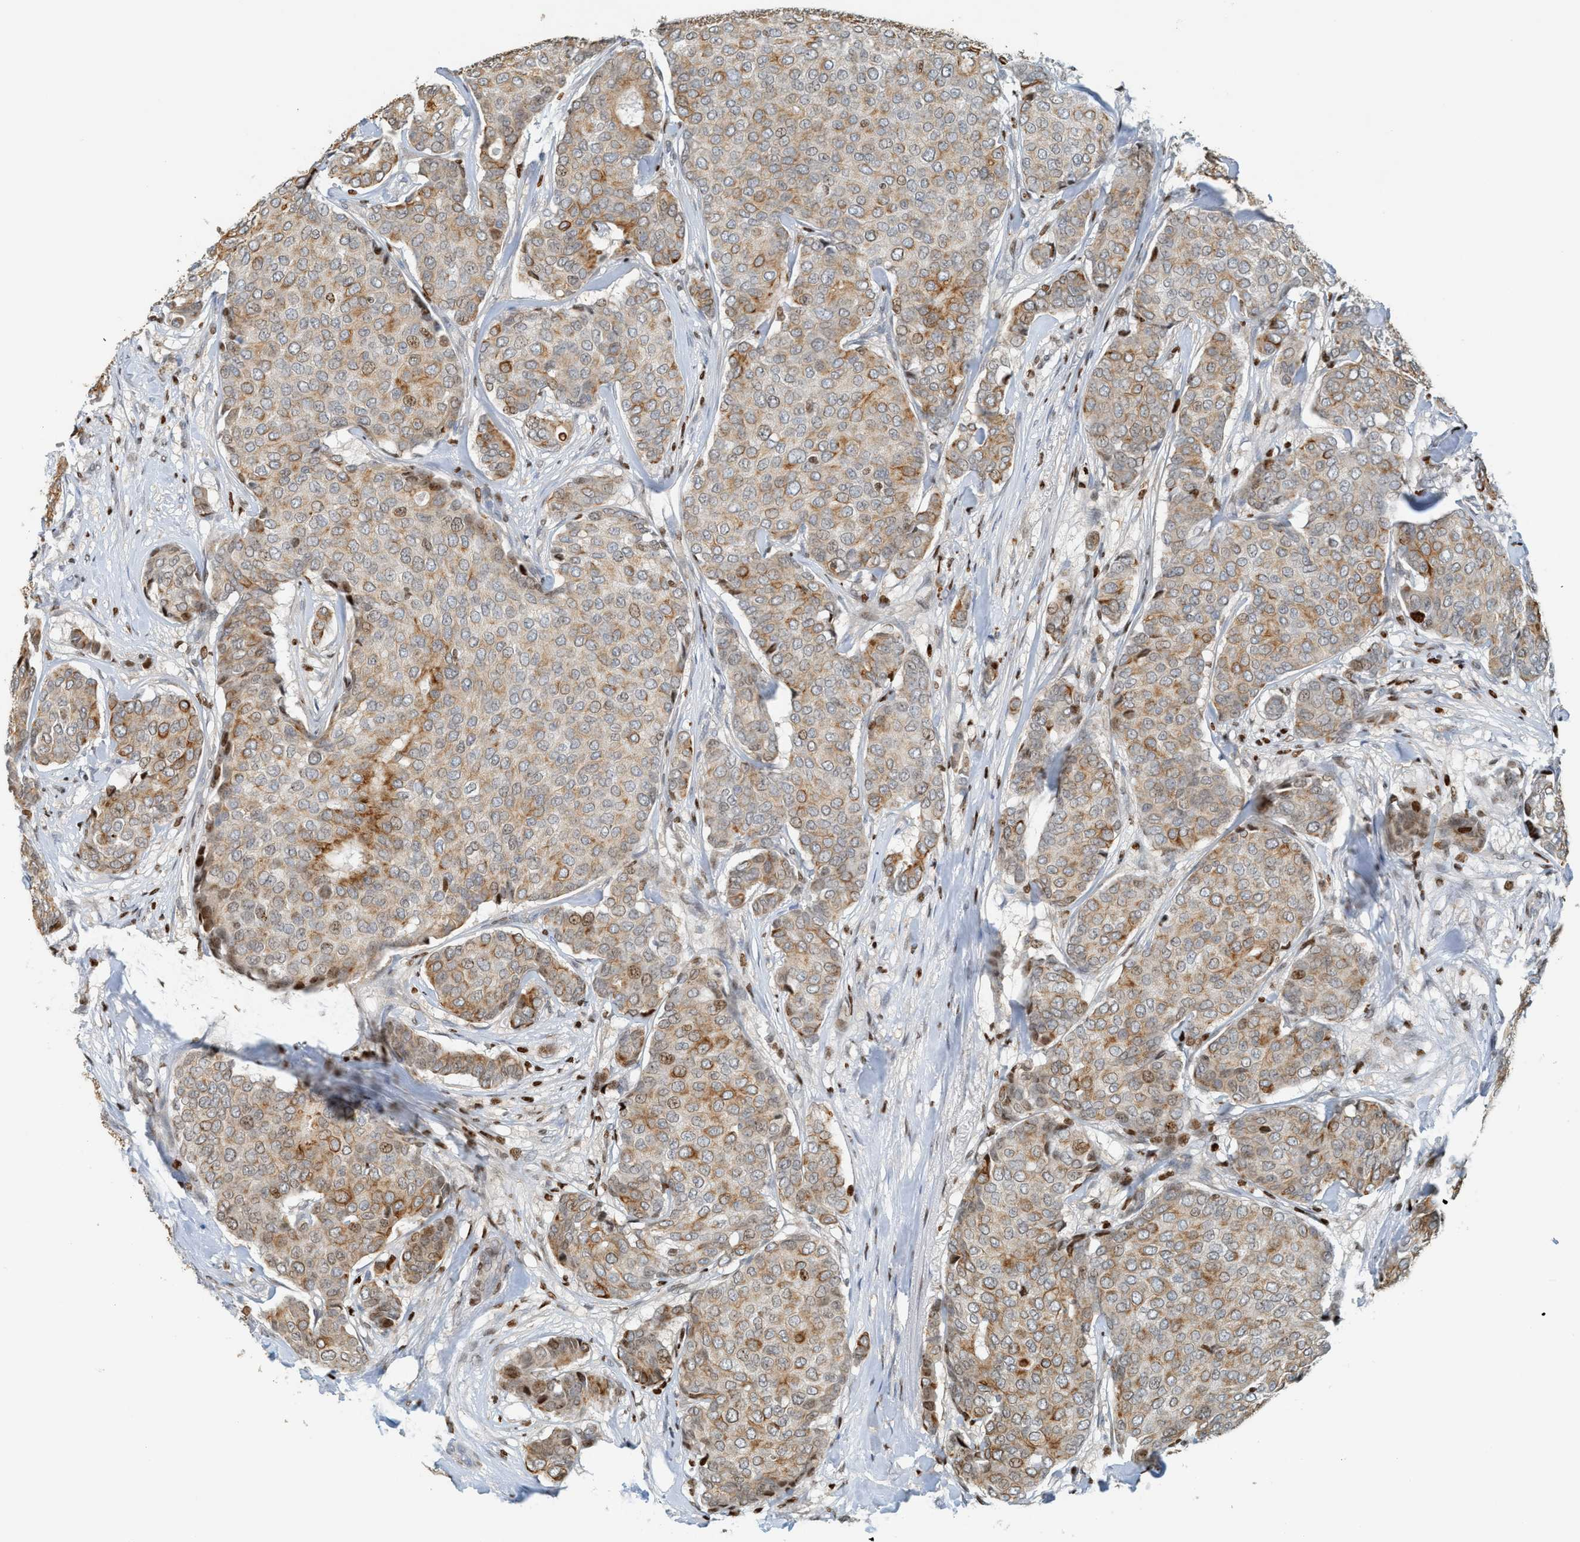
{"staining": {"intensity": "moderate", "quantity": ">75%", "location": "cytoplasmic/membranous"}, "tissue": "breast cancer", "cell_type": "Tumor cells", "image_type": "cancer", "snomed": [{"axis": "morphology", "description": "Duct carcinoma"}, {"axis": "topography", "description": "Breast"}], "caption": "The micrograph displays a brown stain indicating the presence of a protein in the cytoplasmic/membranous of tumor cells in infiltrating ductal carcinoma (breast). (IHC, brightfield microscopy, high magnification).", "gene": "SH3D19", "patient": {"sex": "female", "age": 75}}